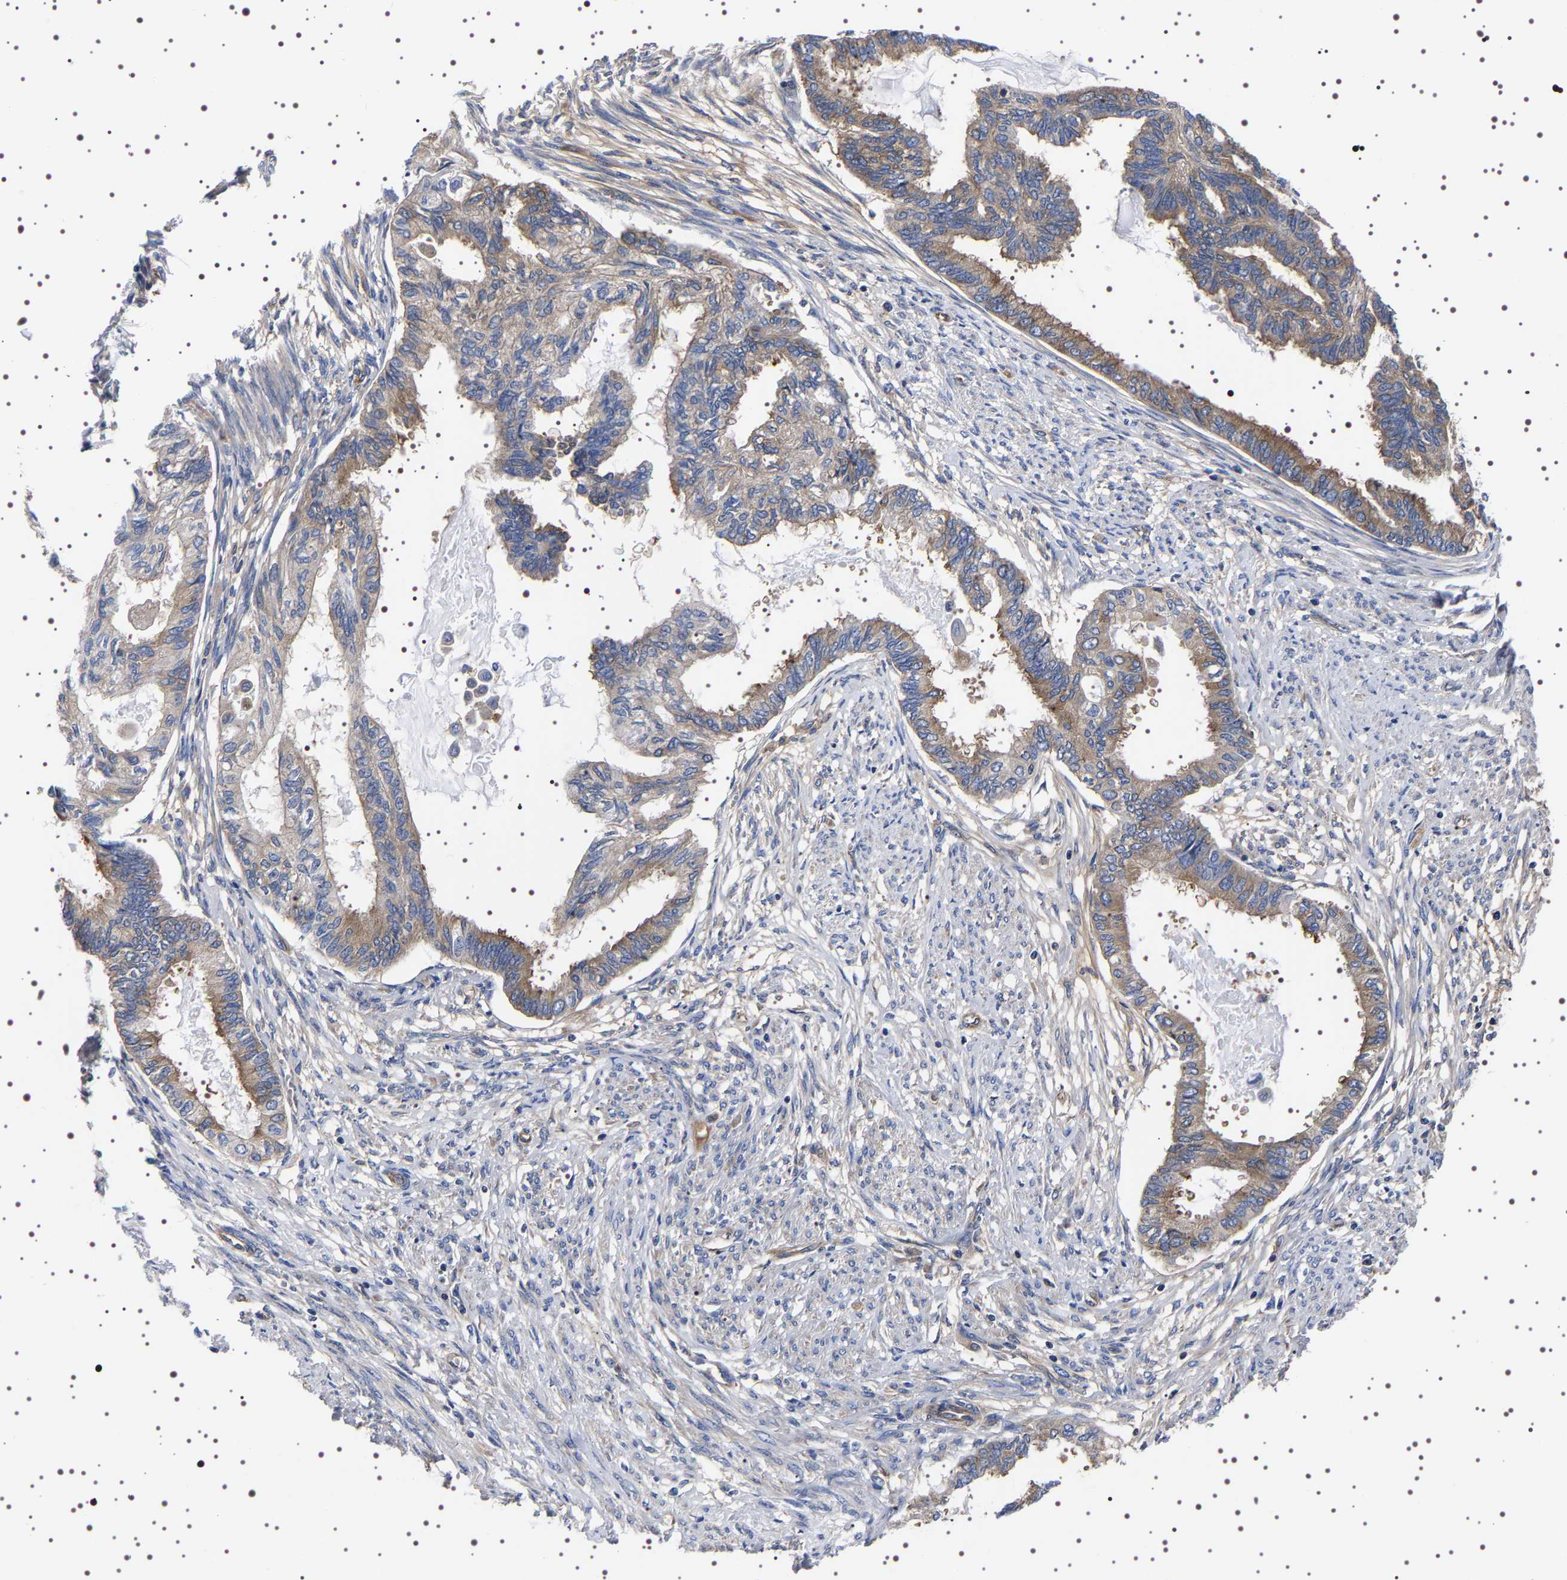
{"staining": {"intensity": "moderate", "quantity": "<25%", "location": "cytoplasmic/membranous"}, "tissue": "cervical cancer", "cell_type": "Tumor cells", "image_type": "cancer", "snomed": [{"axis": "morphology", "description": "Normal tissue, NOS"}, {"axis": "morphology", "description": "Adenocarcinoma, NOS"}, {"axis": "topography", "description": "Cervix"}, {"axis": "topography", "description": "Endometrium"}], "caption": "Immunohistochemistry of human cervical cancer (adenocarcinoma) demonstrates low levels of moderate cytoplasmic/membranous expression in about <25% of tumor cells. (DAB (3,3'-diaminobenzidine) IHC with brightfield microscopy, high magnification).", "gene": "DARS1", "patient": {"sex": "female", "age": 86}}